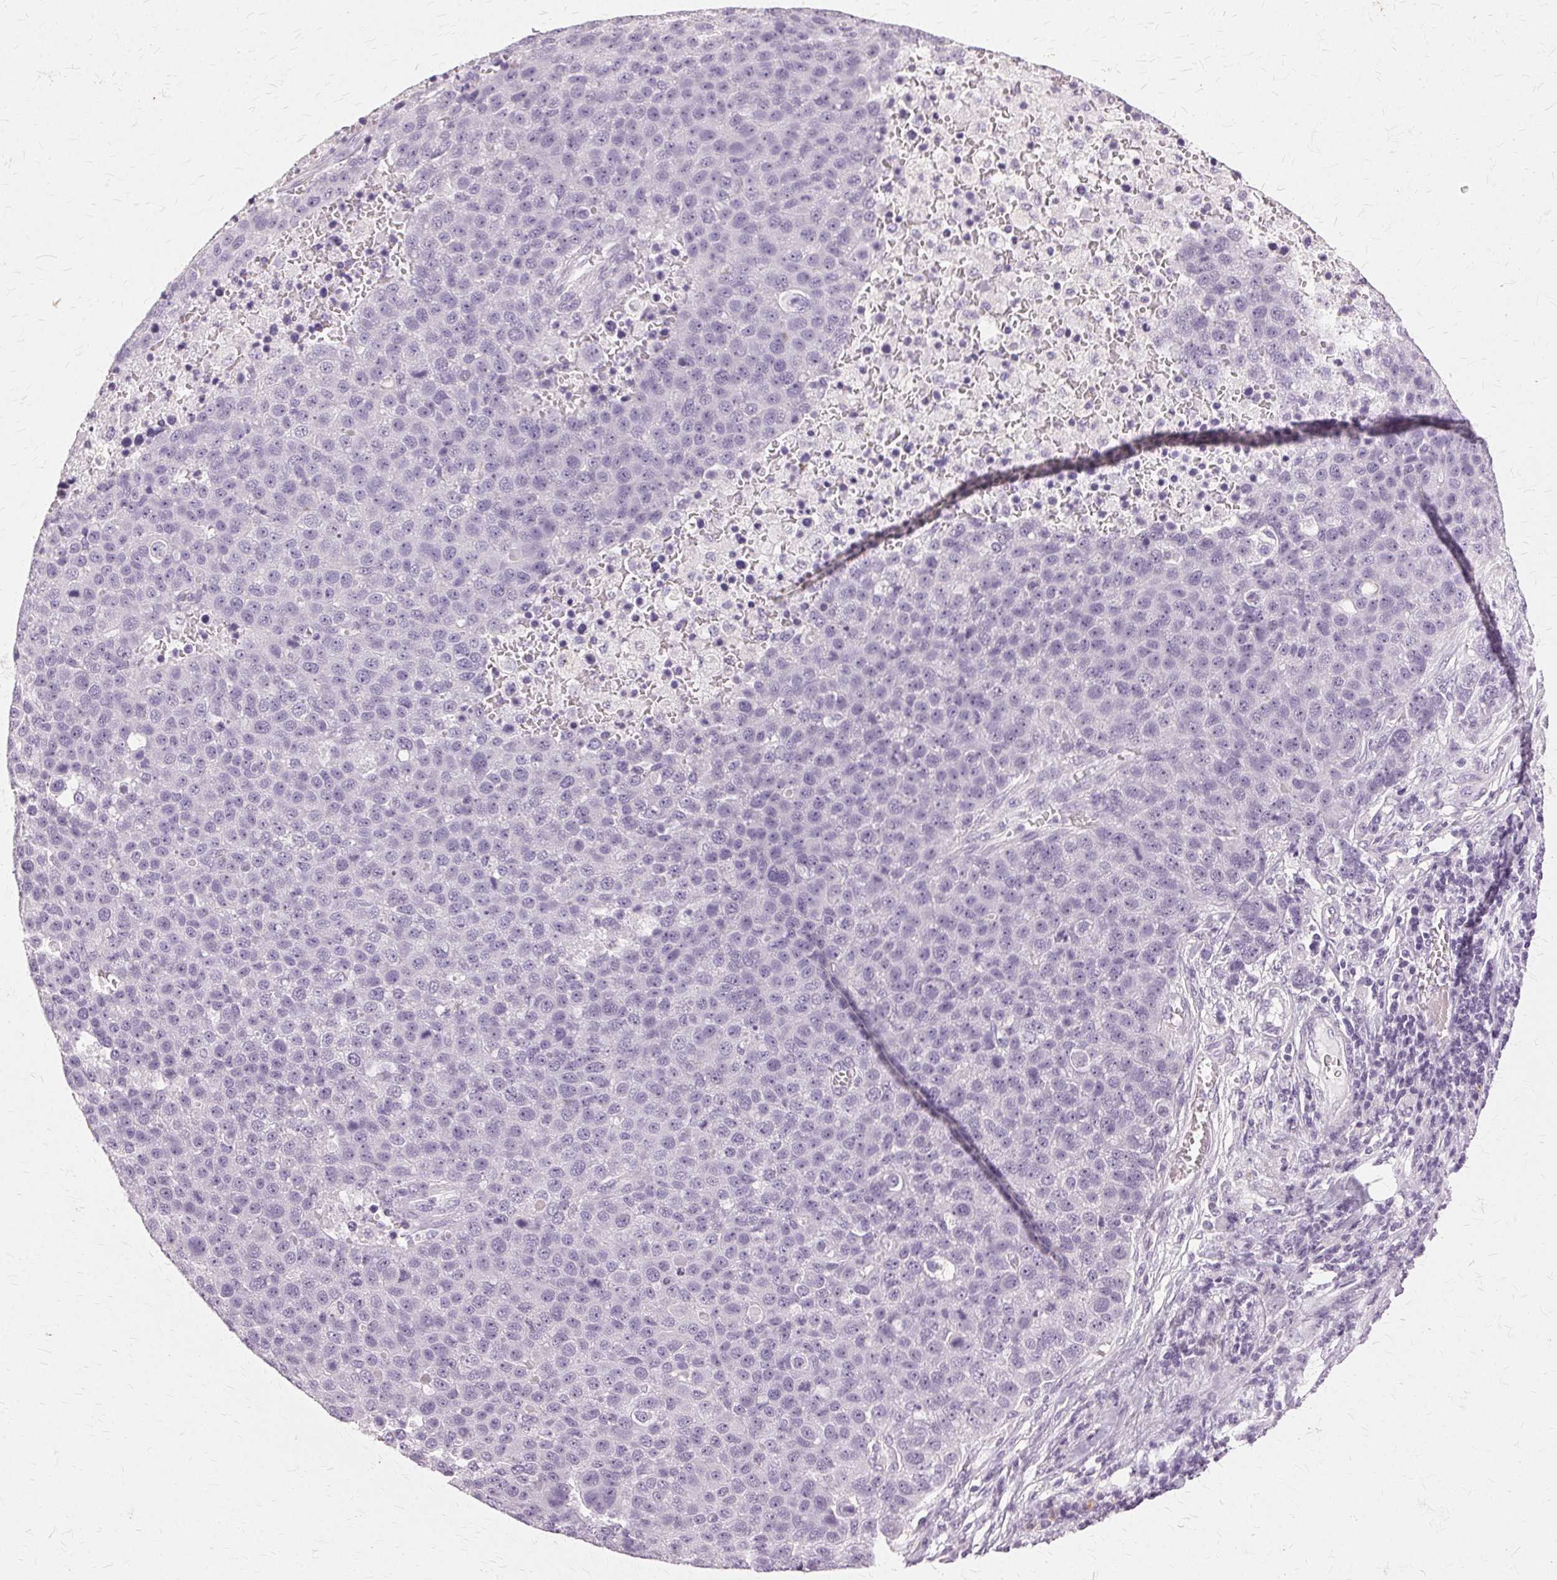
{"staining": {"intensity": "negative", "quantity": "none", "location": "none"}, "tissue": "pancreatic cancer", "cell_type": "Tumor cells", "image_type": "cancer", "snomed": [{"axis": "morphology", "description": "Adenocarcinoma, NOS"}, {"axis": "topography", "description": "Pancreas"}], "caption": "Pancreatic adenocarcinoma was stained to show a protein in brown. There is no significant expression in tumor cells. (DAB IHC with hematoxylin counter stain).", "gene": "SLC45A3", "patient": {"sex": "female", "age": 61}}